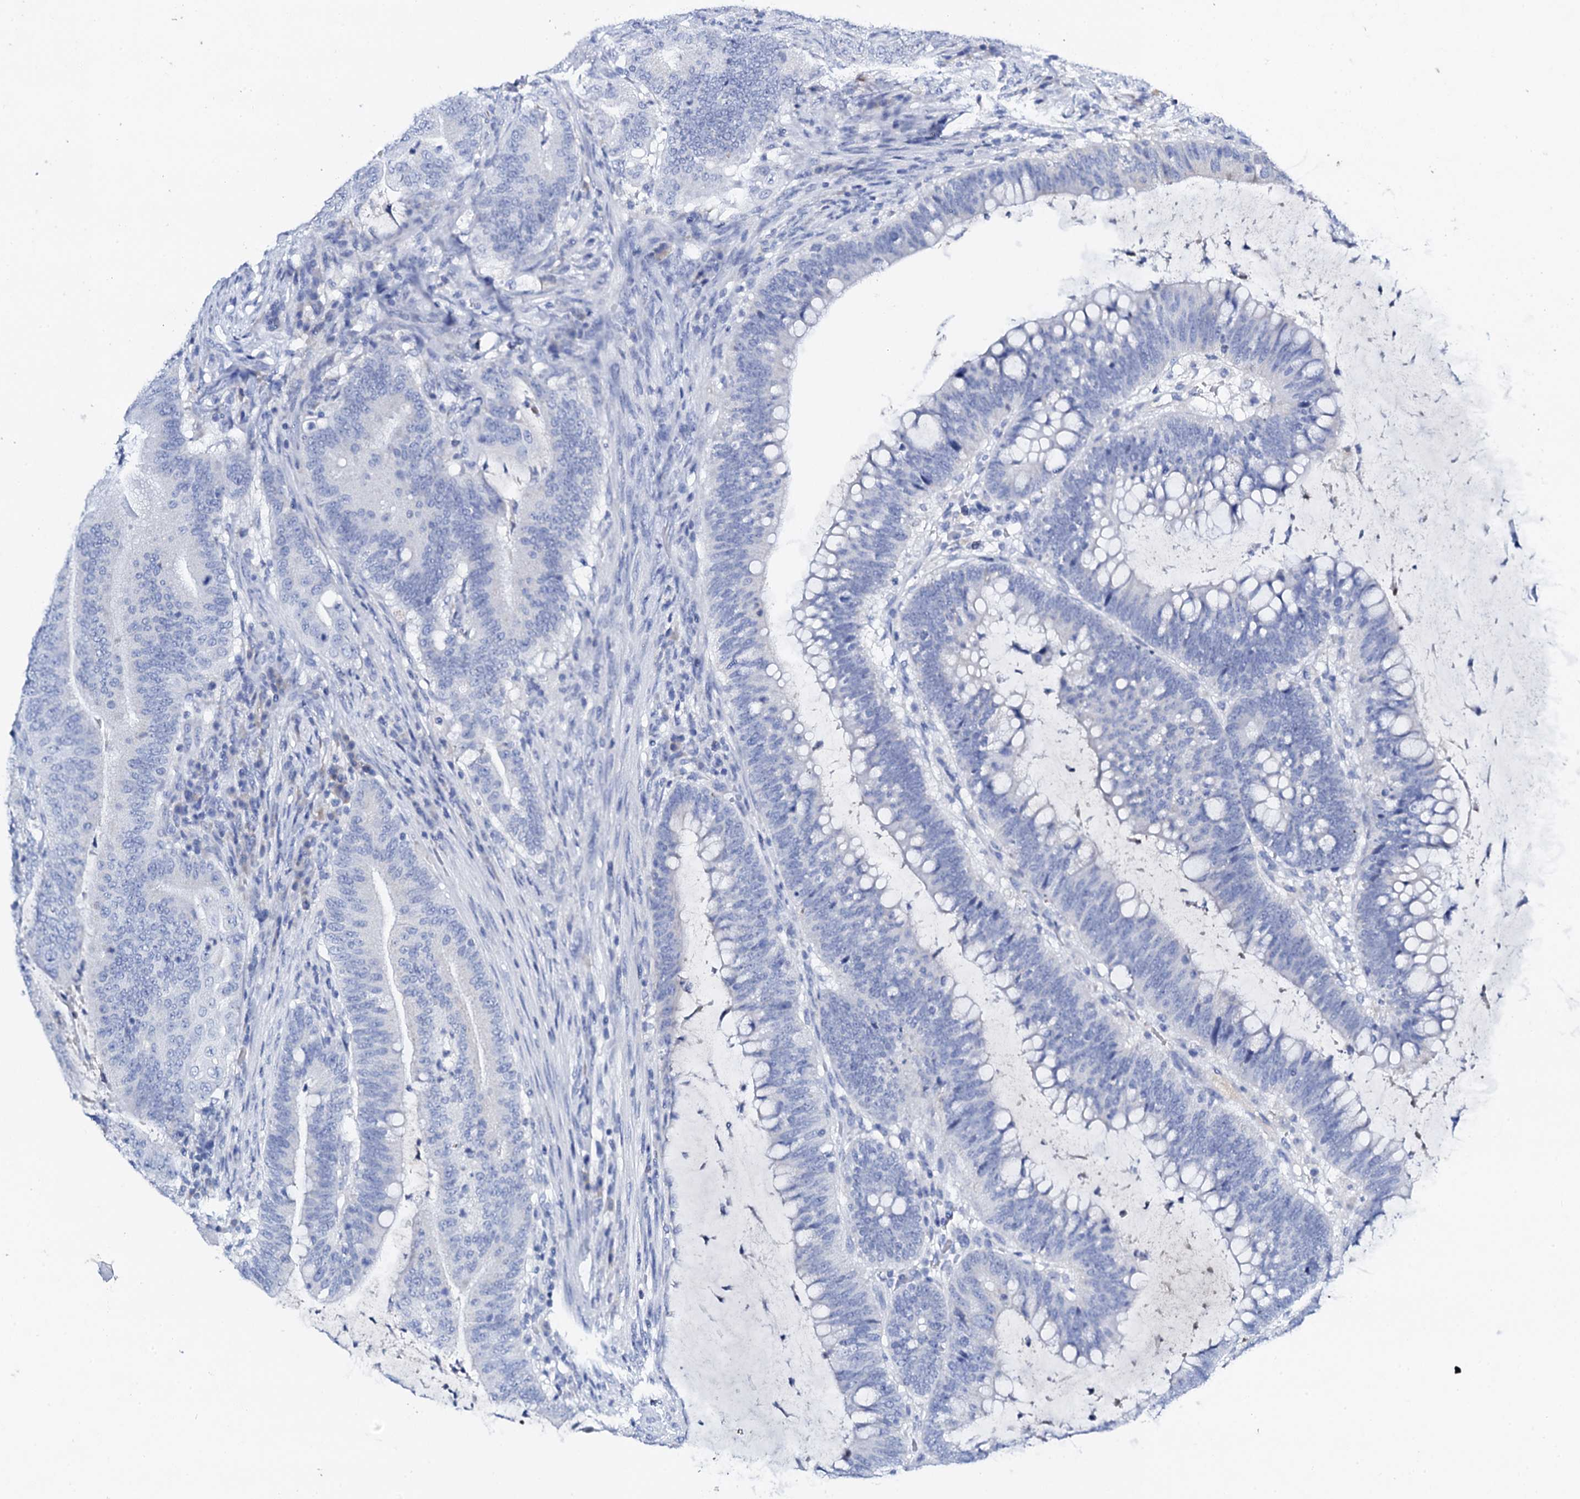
{"staining": {"intensity": "negative", "quantity": "none", "location": "none"}, "tissue": "colorectal cancer", "cell_type": "Tumor cells", "image_type": "cancer", "snomed": [{"axis": "morphology", "description": "Adenocarcinoma, NOS"}, {"axis": "topography", "description": "Colon"}], "caption": "The photomicrograph displays no significant positivity in tumor cells of adenocarcinoma (colorectal).", "gene": "FBXL16", "patient": {"sex": "female", "age": 66}}